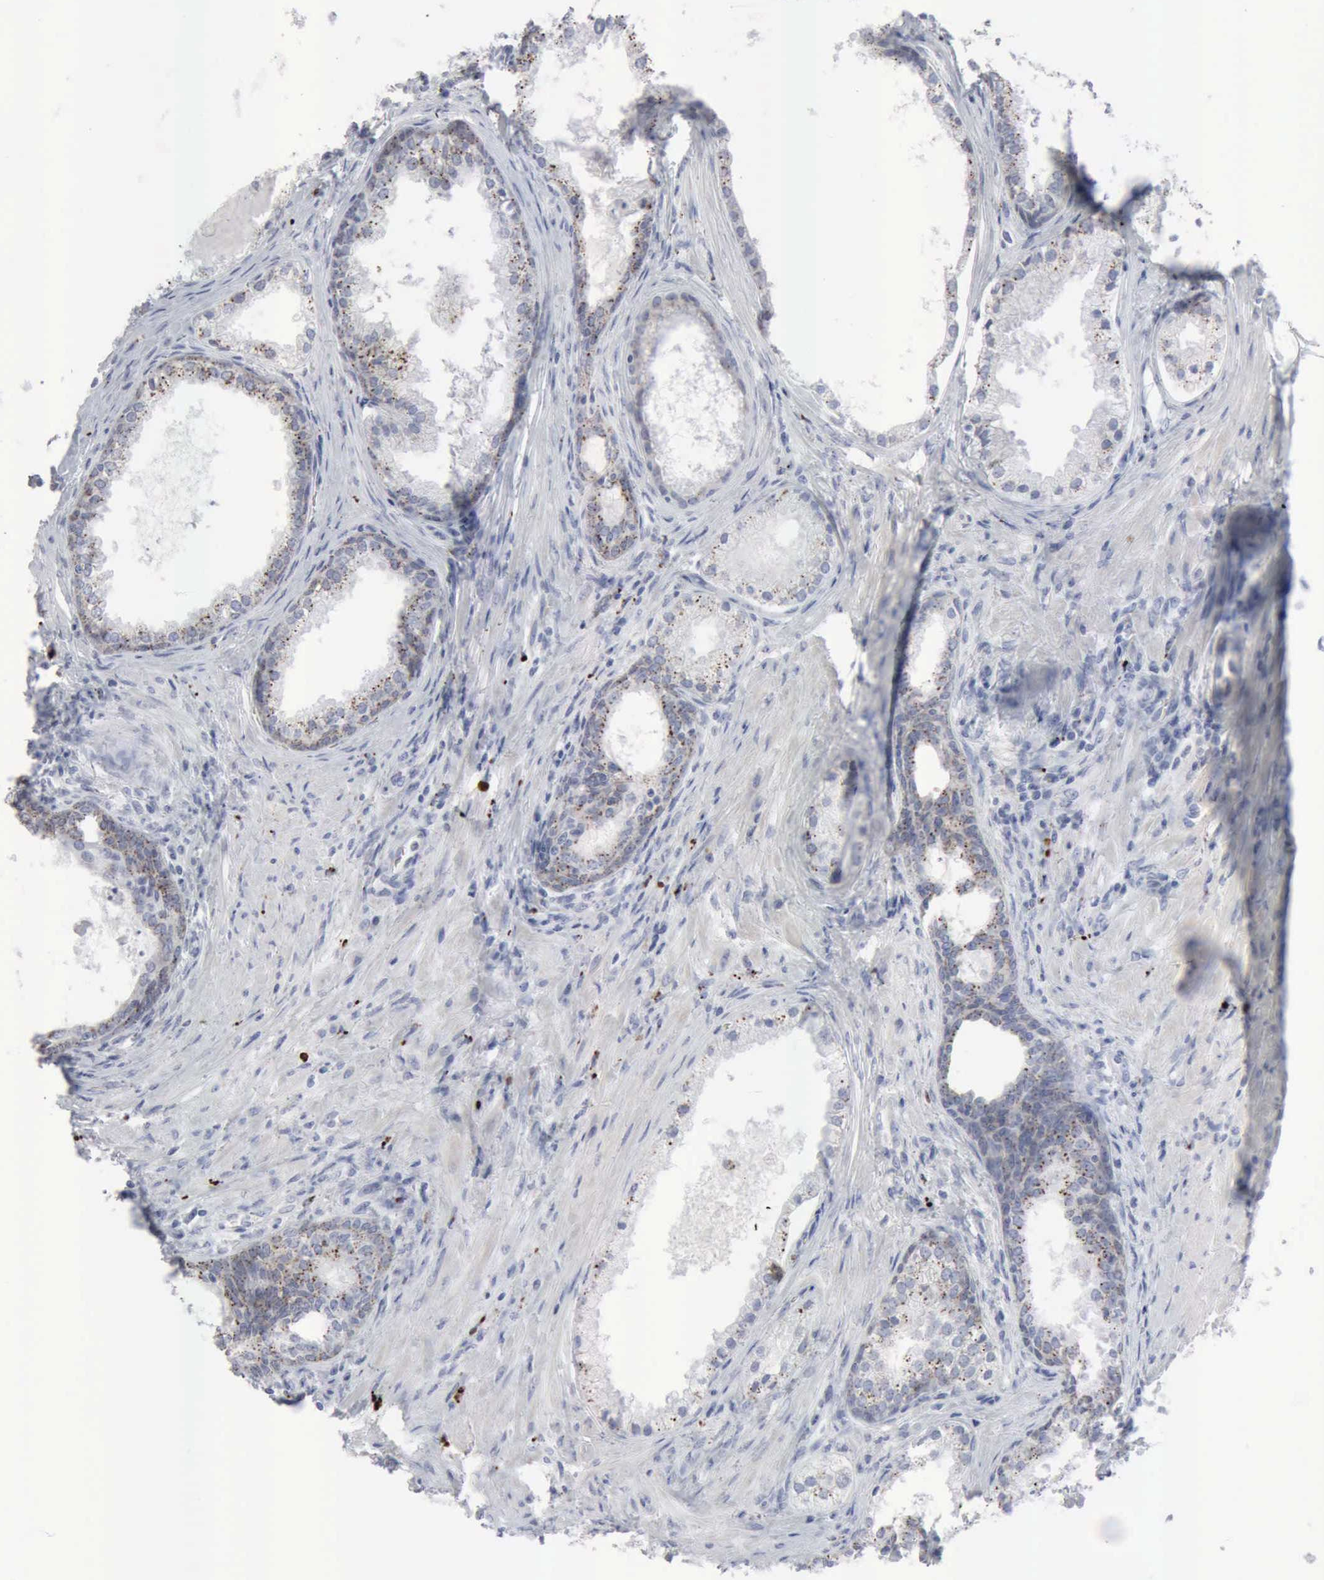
{"staining": {"intensity": "weak", "quantity": "25%-75%", "location": "cytoplasmic/membranous"}, "tissue": "prostate cancer", "cell_type": "Tumor cells", "image_type": "cancer", "snomed": [{"axis": "morphology", "description": "Adenocarcinoma, Medium grade"}, {"axis": "topography", "description": "Prostate"}], "caption": "A brown stain highlights weak cytoplasmic/membranous staining of a protein in prostate cancer tumor cells.", "gene": "GLA", "patient": {"sex": "male", "age": 70}}